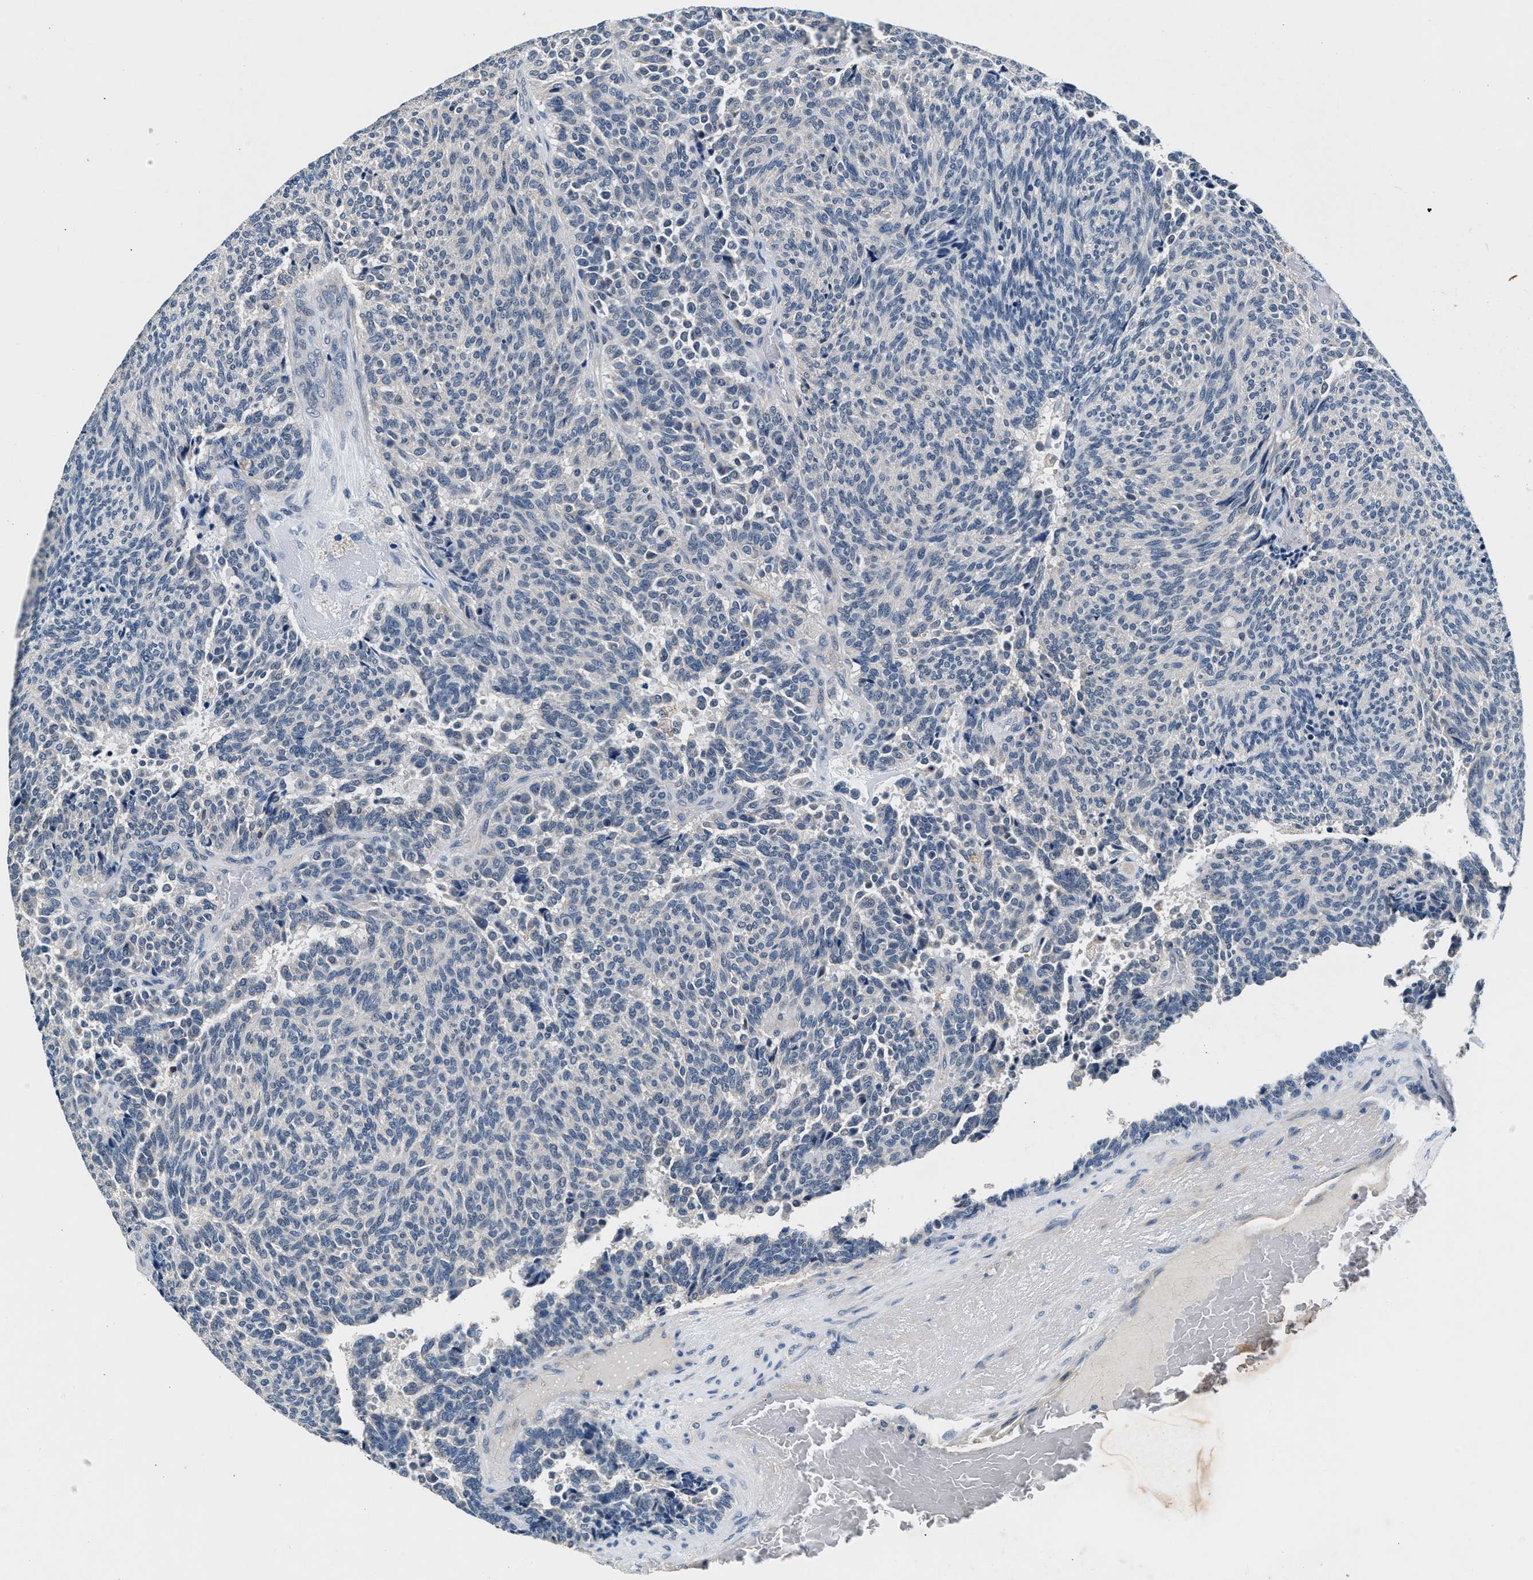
{"staining": {"intensity": "negative", "quantity": "none", "location": "none"}, "tissue": "carcinoid", "cell_type": "Tumor cells", "image_type": "cancer", "snomed": [{"axis": "morphology", "description": "Carcinoid, malignant, NOS"}, {"axis": "topography", "description": "Pancreas"}], "caption": "Tumor cells are negative for protein expression in human carcinoid.", "gene": "DENND6B", "patient": {"sex": "female", "age": 54}}